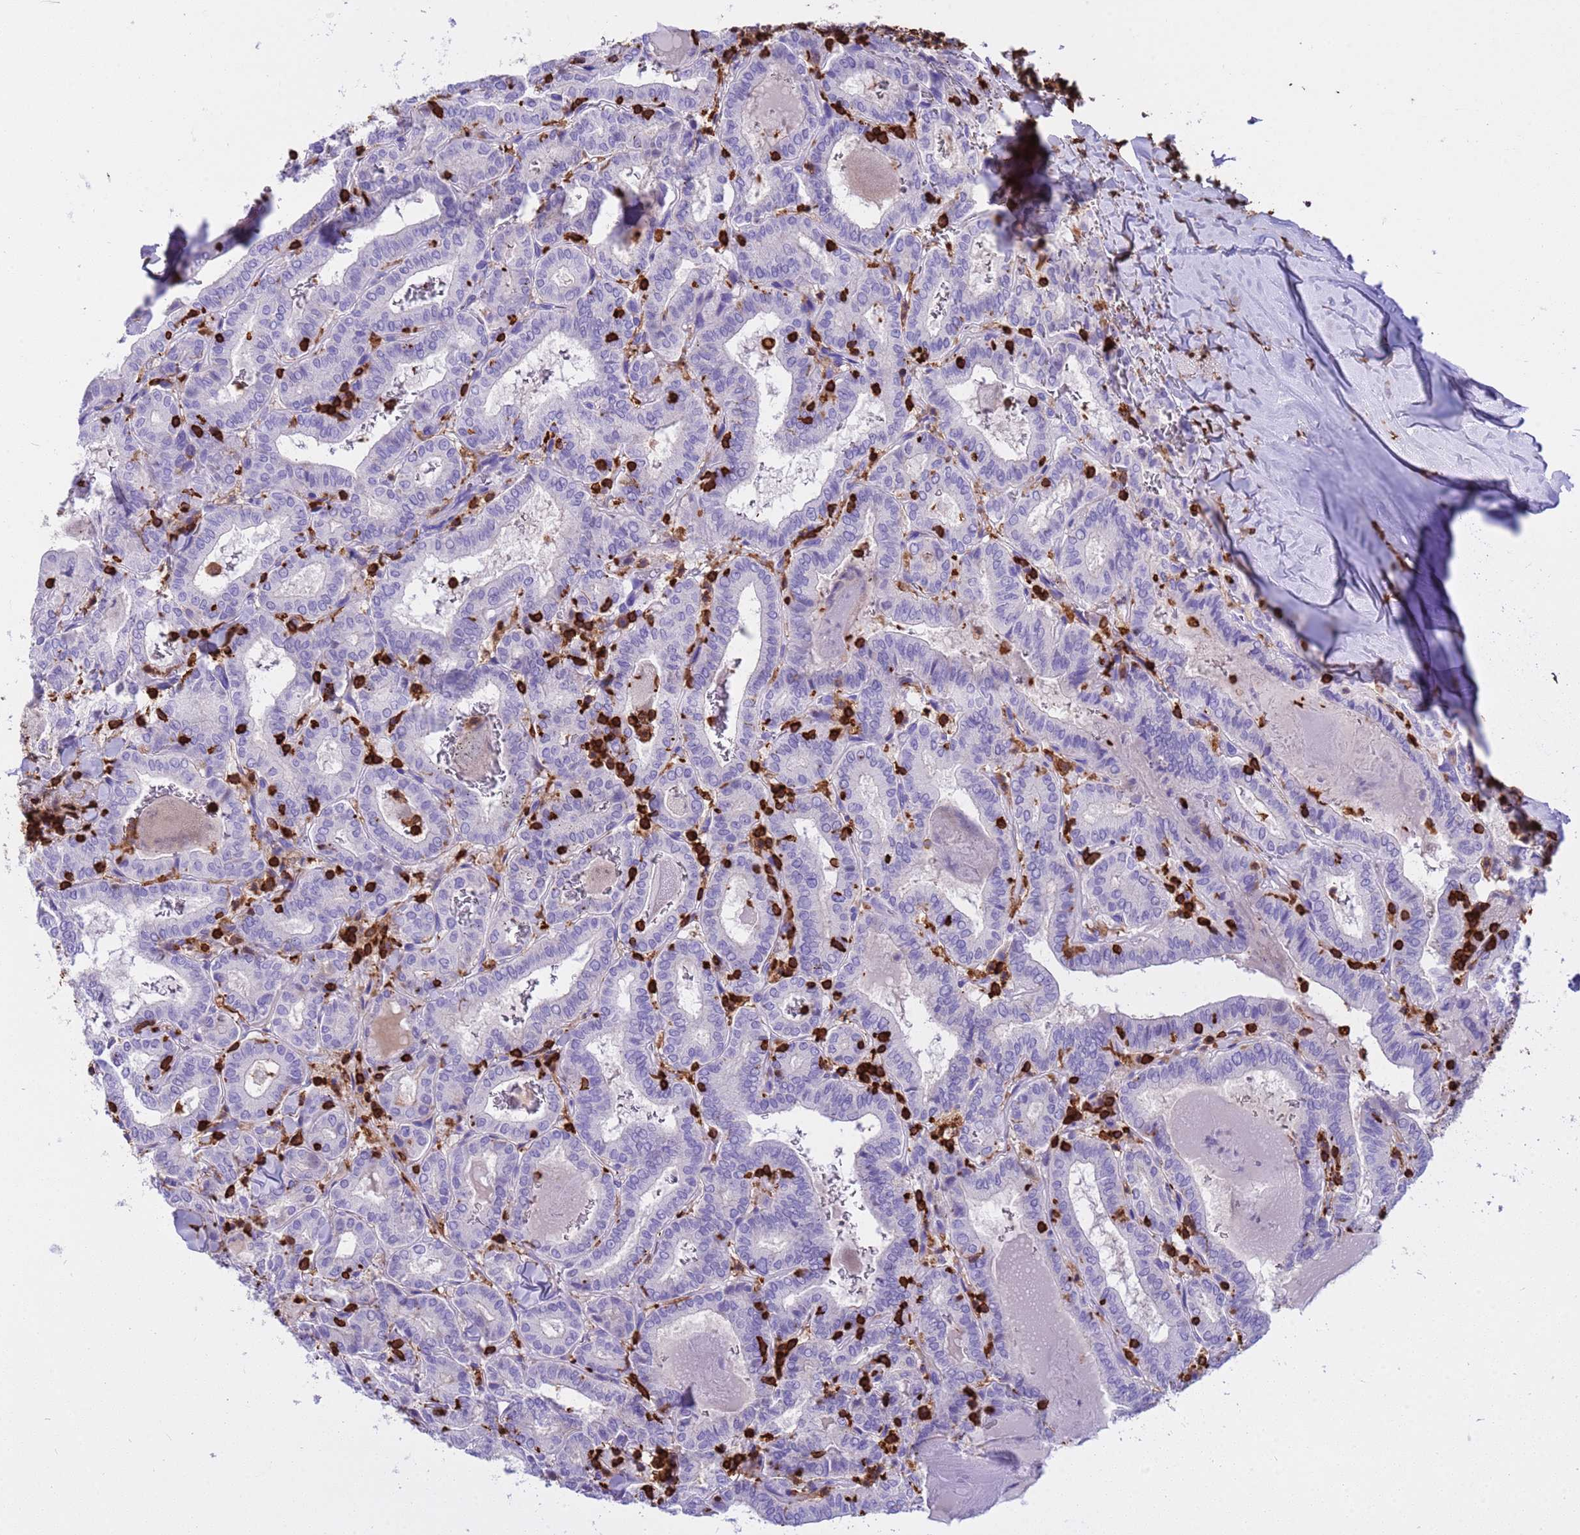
{"staining": {"intensity": "negative", "quantity": "none", "location": "none"}, "tissue": "thyroid cancer", "cell_type": "Tumor cells", "image_type": "cancer", "snomed": [{"axis": "morphology", "description": "Papillary adenocarcinoma, NOS"}, {"axis": "topography", "description": "Thyroid gland"}], "caption": "A high-resolution photomicrograph shows IHC staining of papillary adenocarcinoma (thyroid), which shows no significant expression in tumor cells.", "gene": "IRF5", "patient": {"sex": "female", "age": 72}}